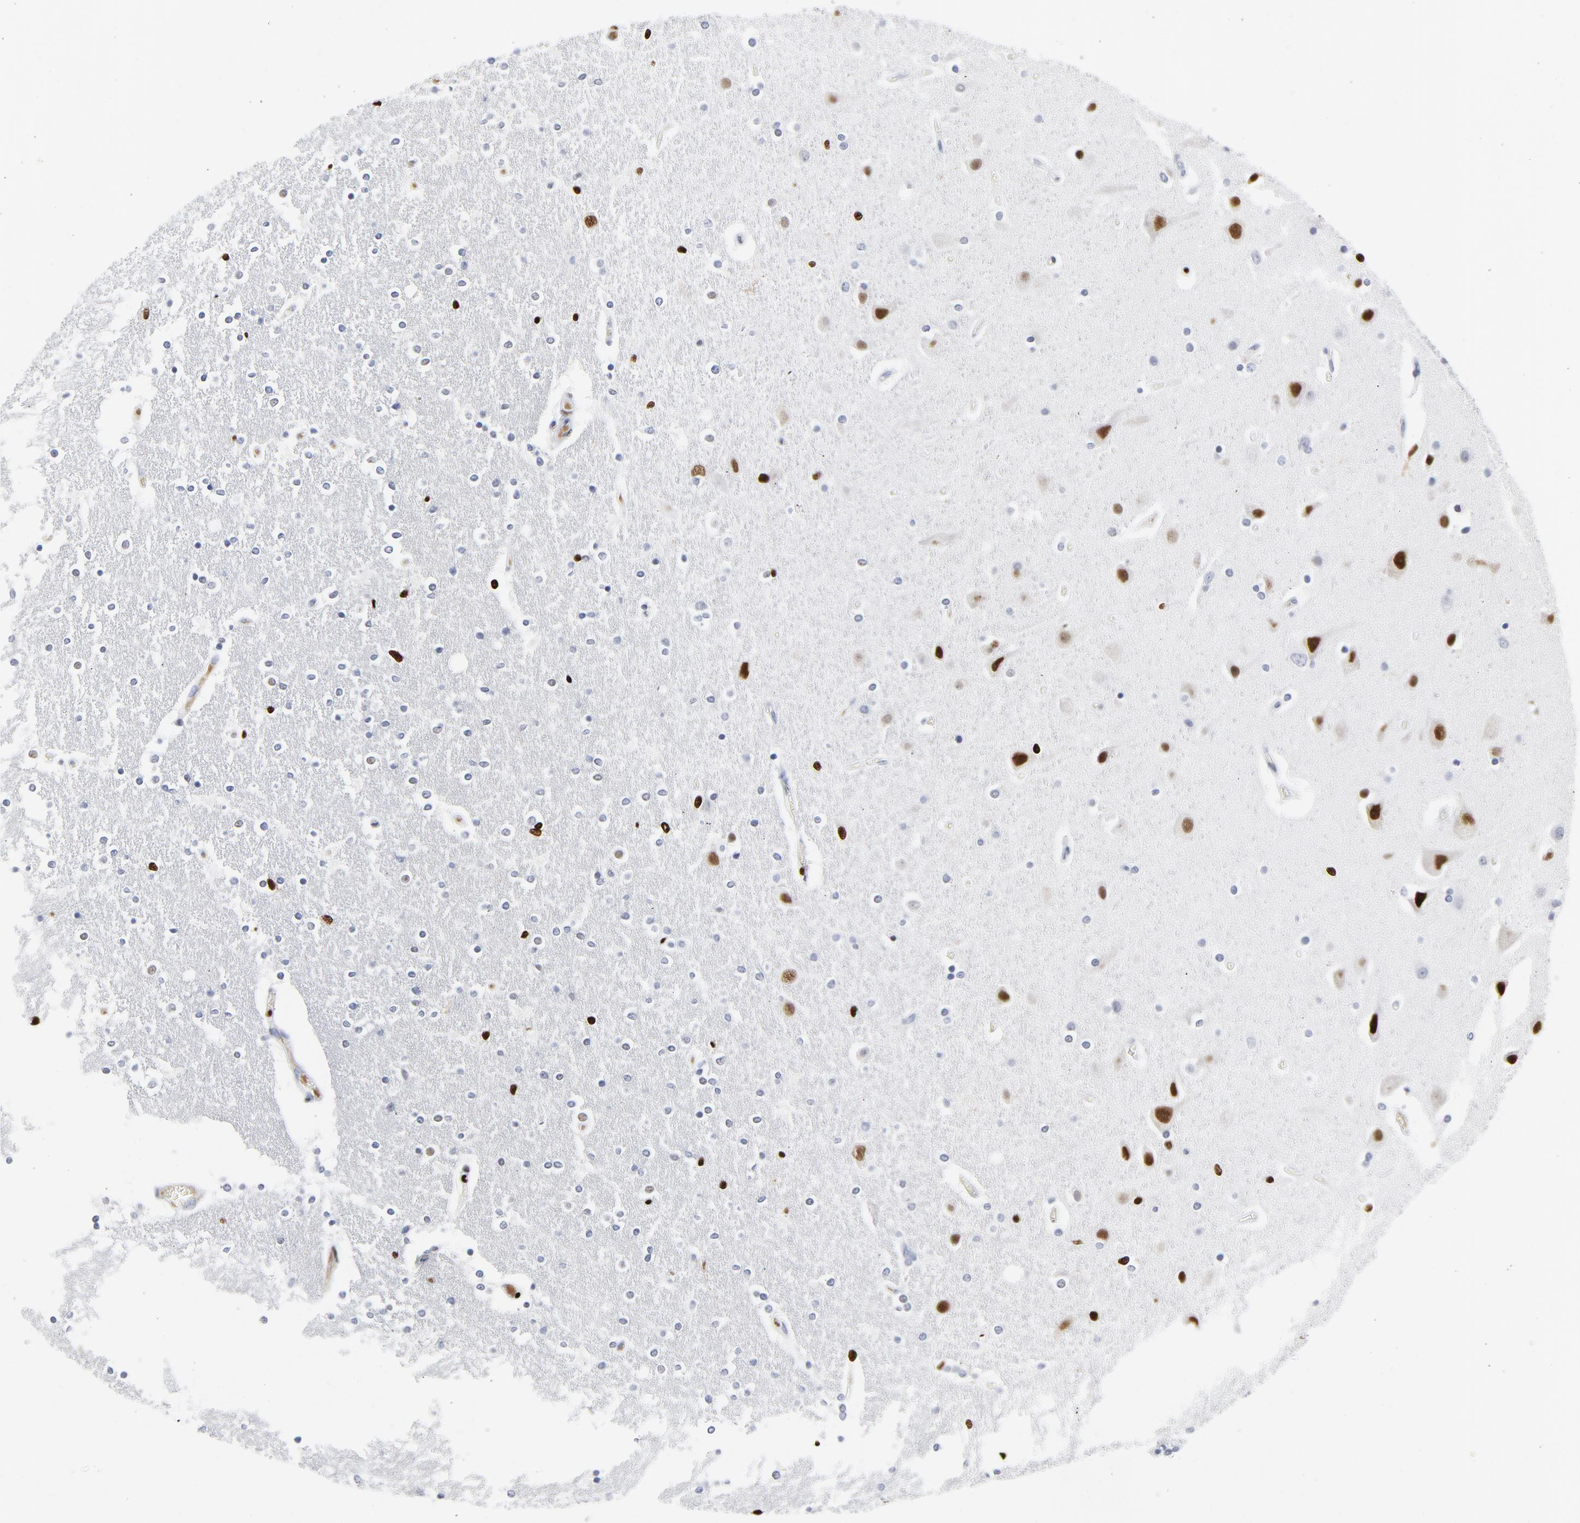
{"staining": {"intensity": "strong", "quantity": "<25%", "location": "nuclear"}, "tissue": "caudate", "cell_type": "Glial cells", "image_type": "normal", "snomed": [{"axis": "morphology", "description": "Normal tissue, NOS"}, {"axis": "topography", "description": "Lateral ventricle wall"}], "caption": "Immunohistochemistry photomicrograph of benign caudate stained for a protein (brown), which reveals medium levels of strong nuclear positivity in approximately <25% of glial cells.", "gene": "SMARCC2", "patient": {"sex": "female", "age": 54}}